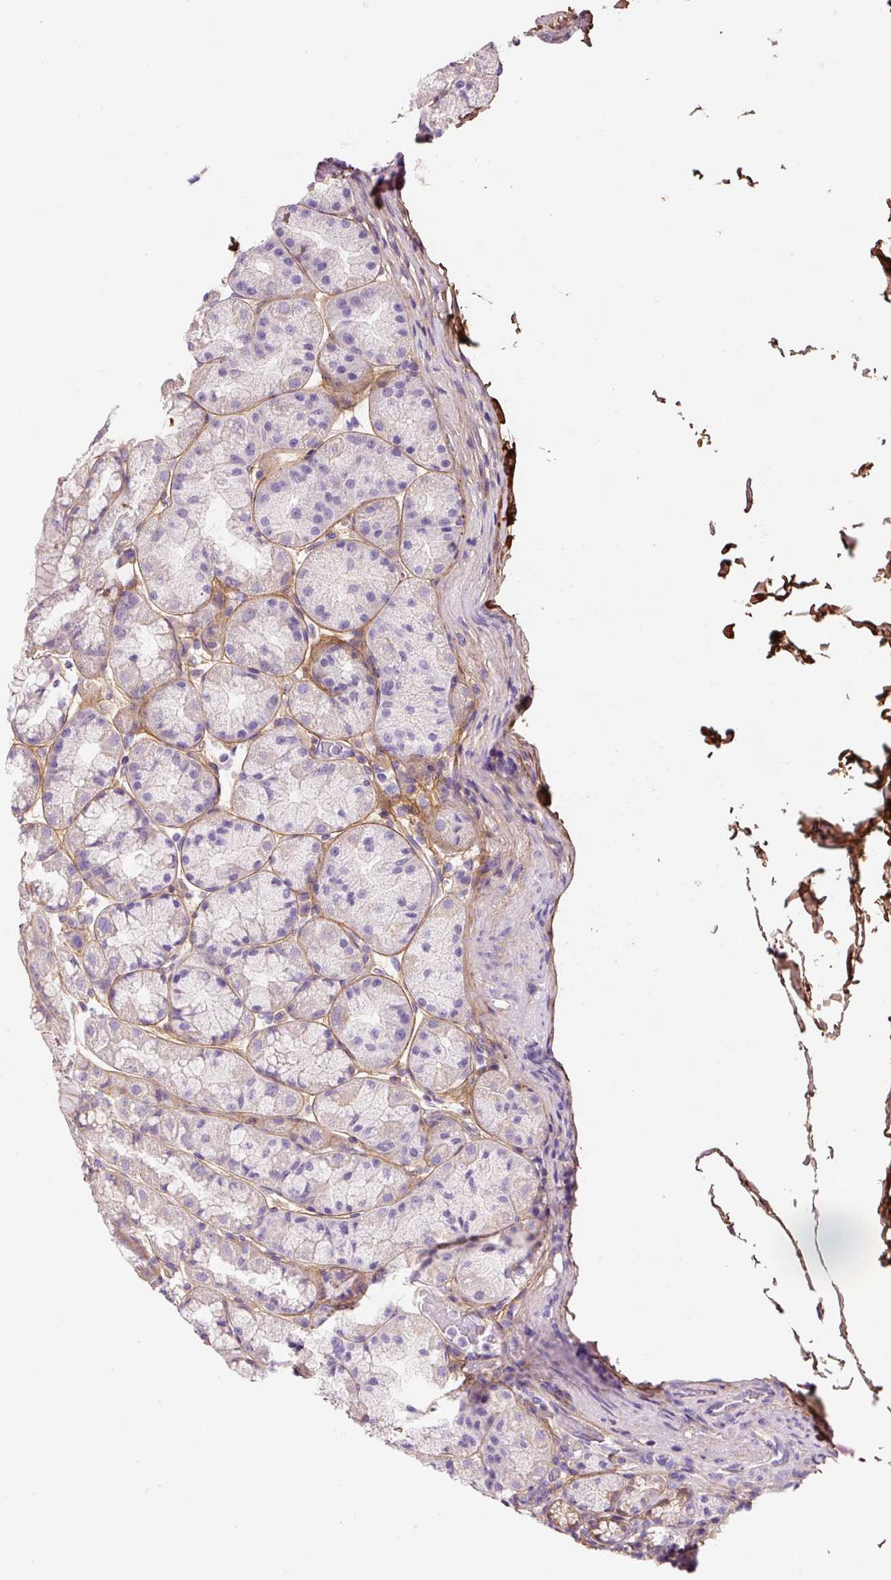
{"staining": {"intensity": "negative", "quantity": "none", "location": "none"}, "tissue": "stomach", "cell_type": "Glandular cells", "image_type": "normal", "snomed": [{"axis": "morphology", "description": "Normal tissue, NOS"}, {"axis": "topography", "description": "Stomach, upper"}, {"axis": "topography", "description": "Stomach"}], "caption": "This is a photomicrograph of IHC staining of normal stomach, which shows no staining in glandular cells.", "gene": "SOS2", "patient": {"sex": "male", "age": 68}}